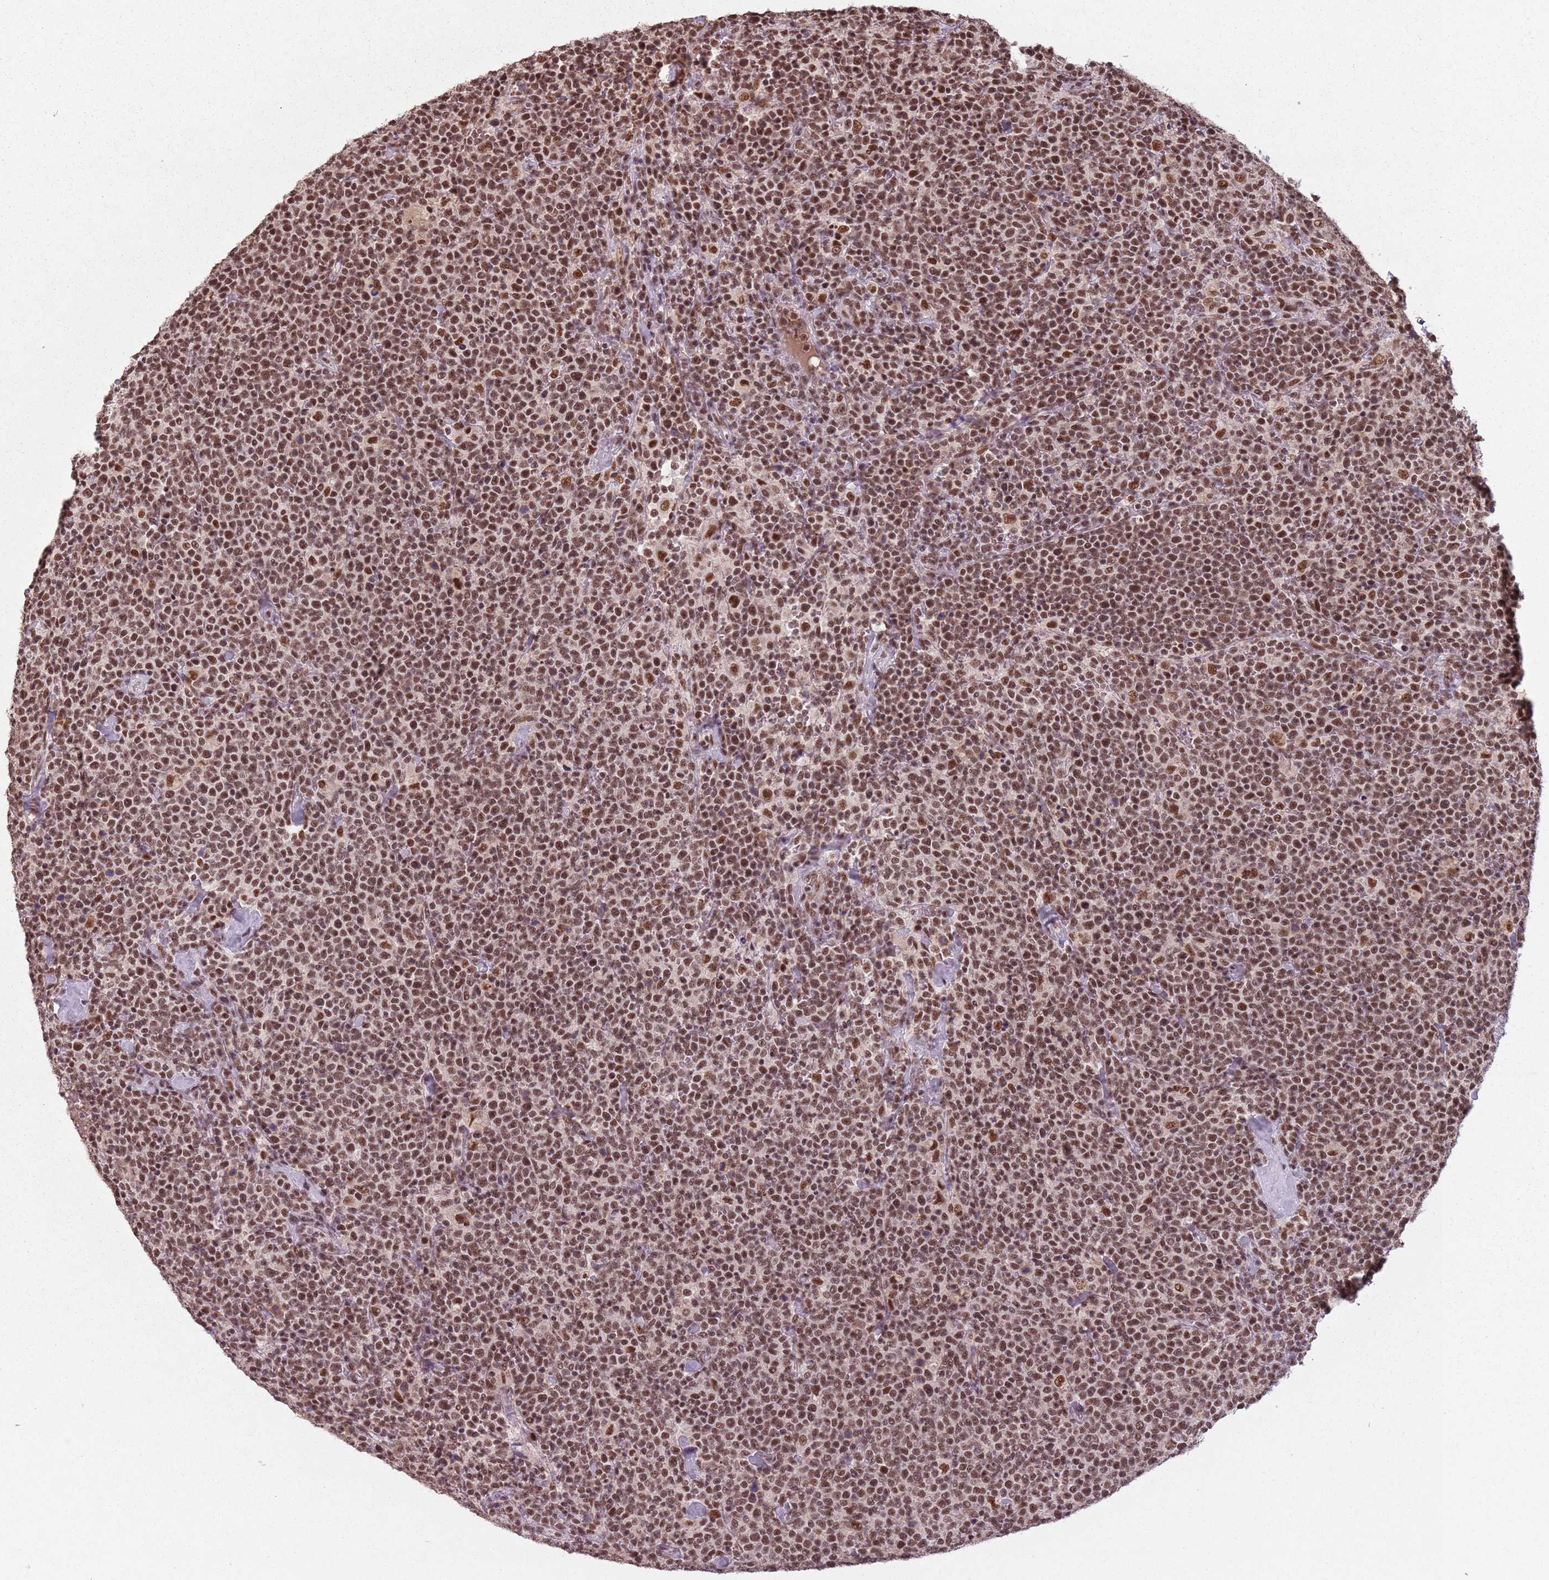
{"staining": {"intensity": "moderate", "quantity": ">75%", "location": "nuclear"}, "tissue": "lymphoma", "cell_type": "Tumor cells", "image_type": "cancer", "snomed": [{"axis": "morphology", "description": "Malignant lymphoma, non-Hodgkin's type, High grade"}, {"axis": "topography", "description": "Lymph node"}], "caption": "IHC of human lymphoma exhibits medium levels of moderate nuclear expression in about >75% of tumor cells.", "gene": "NCBP1", "patient": {"sex": "male", "age": 61}}